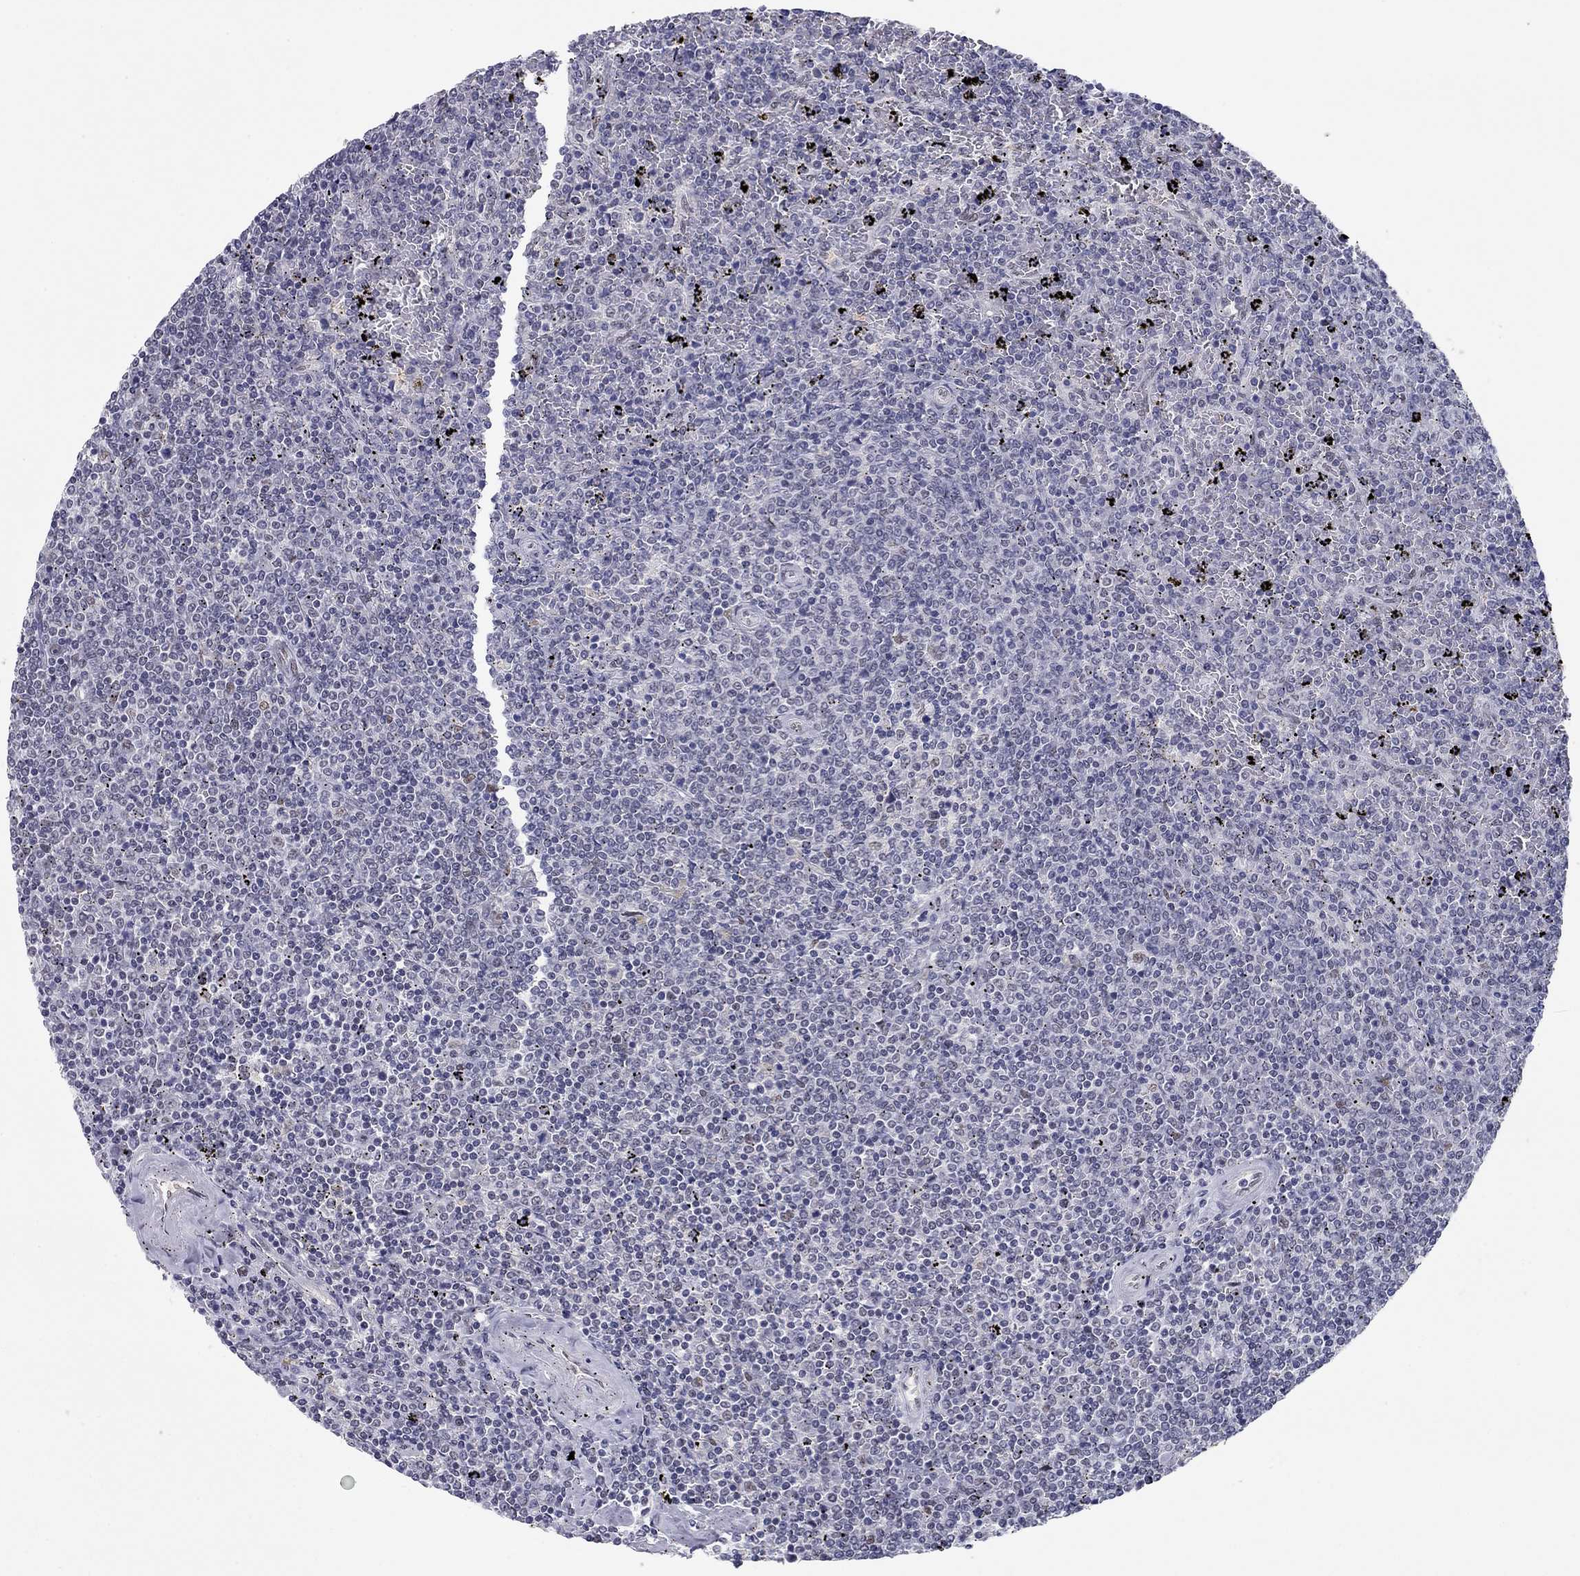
{"staining": {"intensity": "negative", "quantity": "none", "location": "none"}, "tissue": "lymphoma", "cell_type": "Tumor cells", "image_type": "cancer", "snomed": [{"axis": "morphology", "description": "Malignant lymphoma, non-Hodgkin's type, Low grade"}, {"axis": "topography", "description": "Spleen"}], "caption": "Human lymphoma stained for a protein using immunohistochemistry displays no staining in tumor cells.", "gene": "DOT1L", "patient": {"sex": "female", "age": 77}}